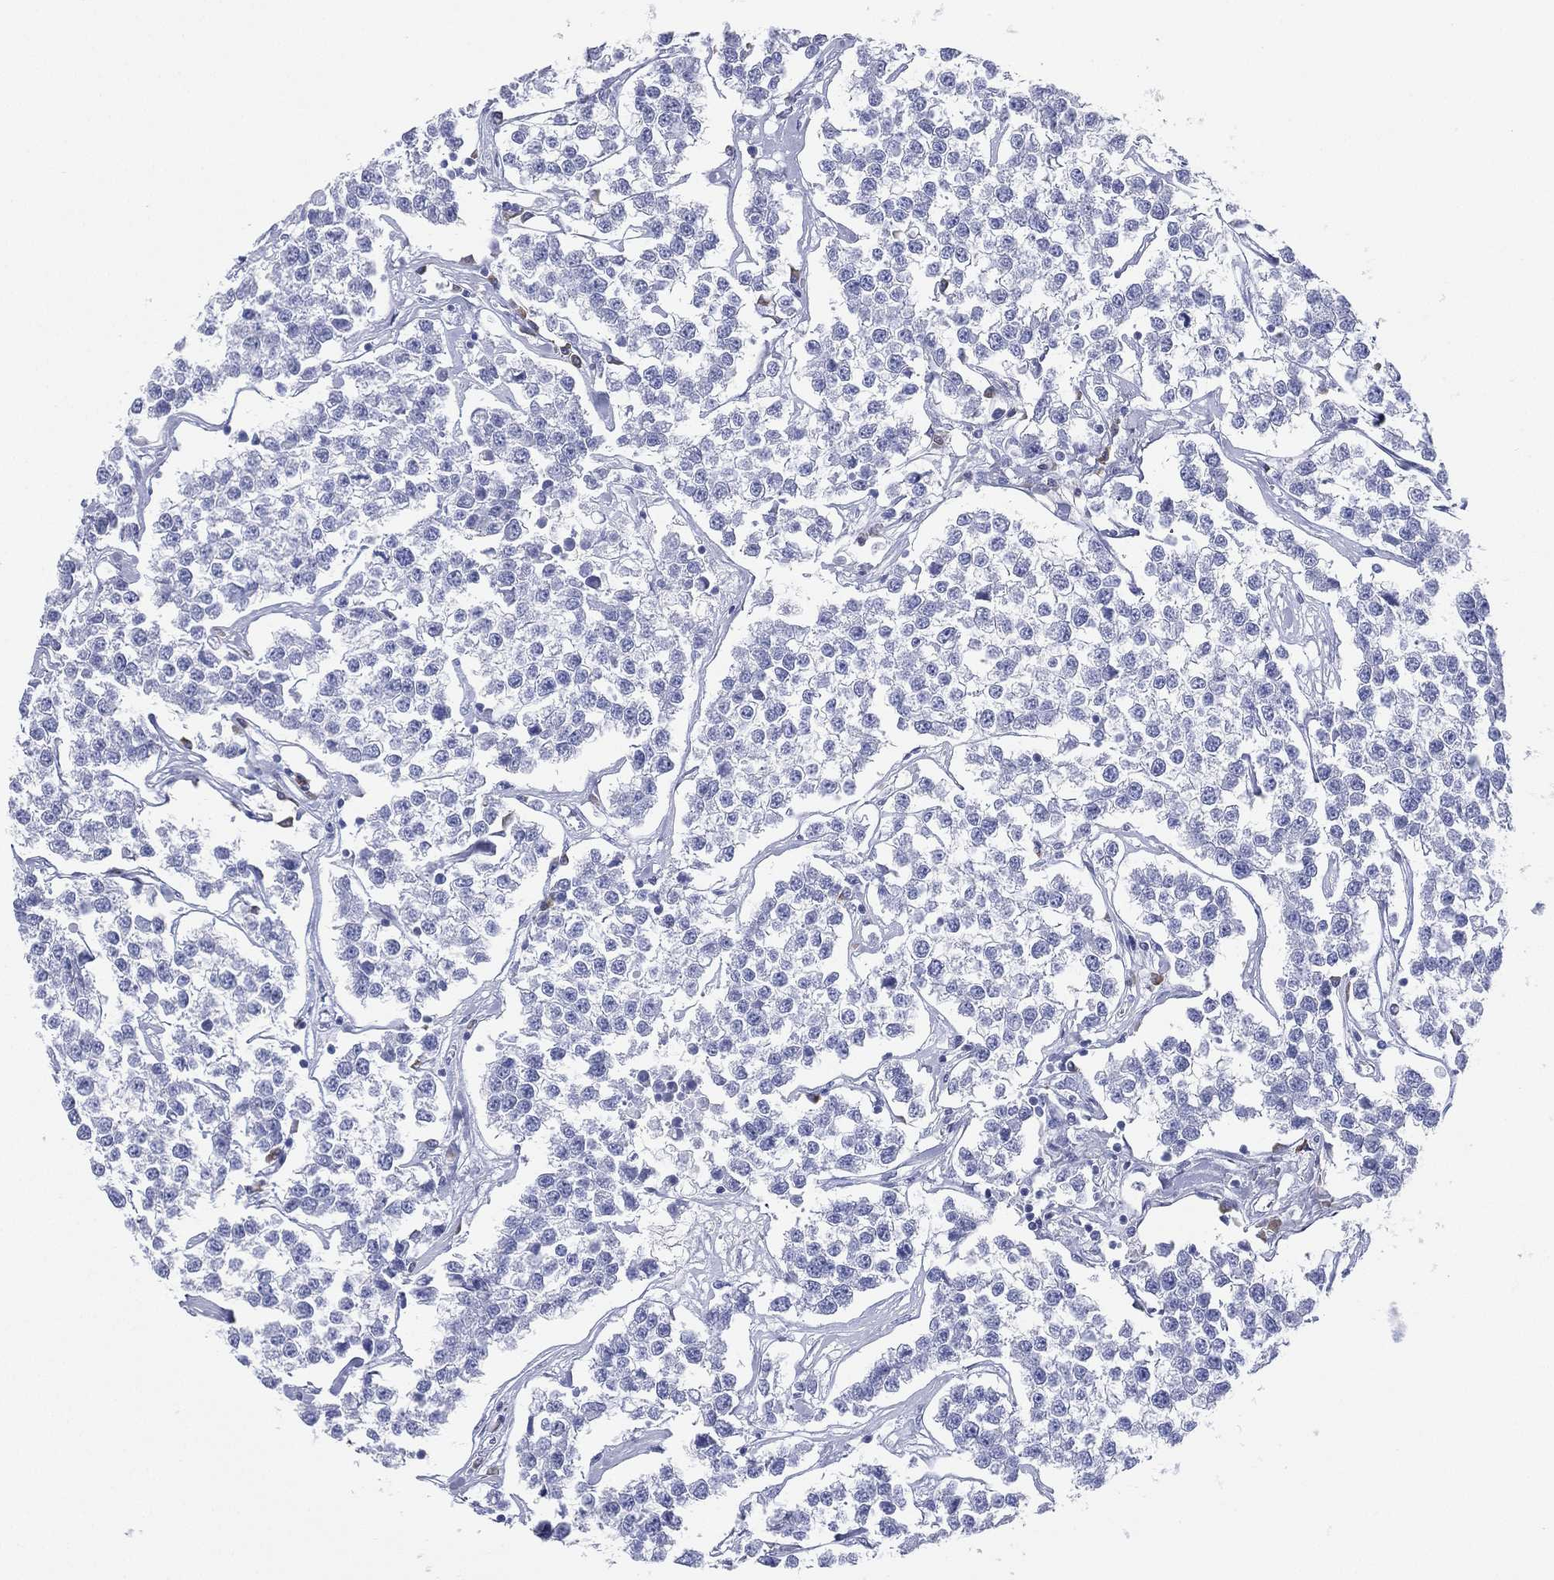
{"staining": {"intensity": "negative", "quantity": "none", "location": "none"}, "tissue": "testis cancer", "cell_type": "Tumor cells", "image_type": "cancer", "snomed": [{"axis": "morphology", "description": "Seminoma, NOS"}, {"axis": "topography", "description": "Testis"}], "caption": "This is an immunohistochemistry micrograph of human testis seminoma. There is no positivity in tumor cells.", "gene": "CD79A", "patient": {"sex": "male", "age": 59}}